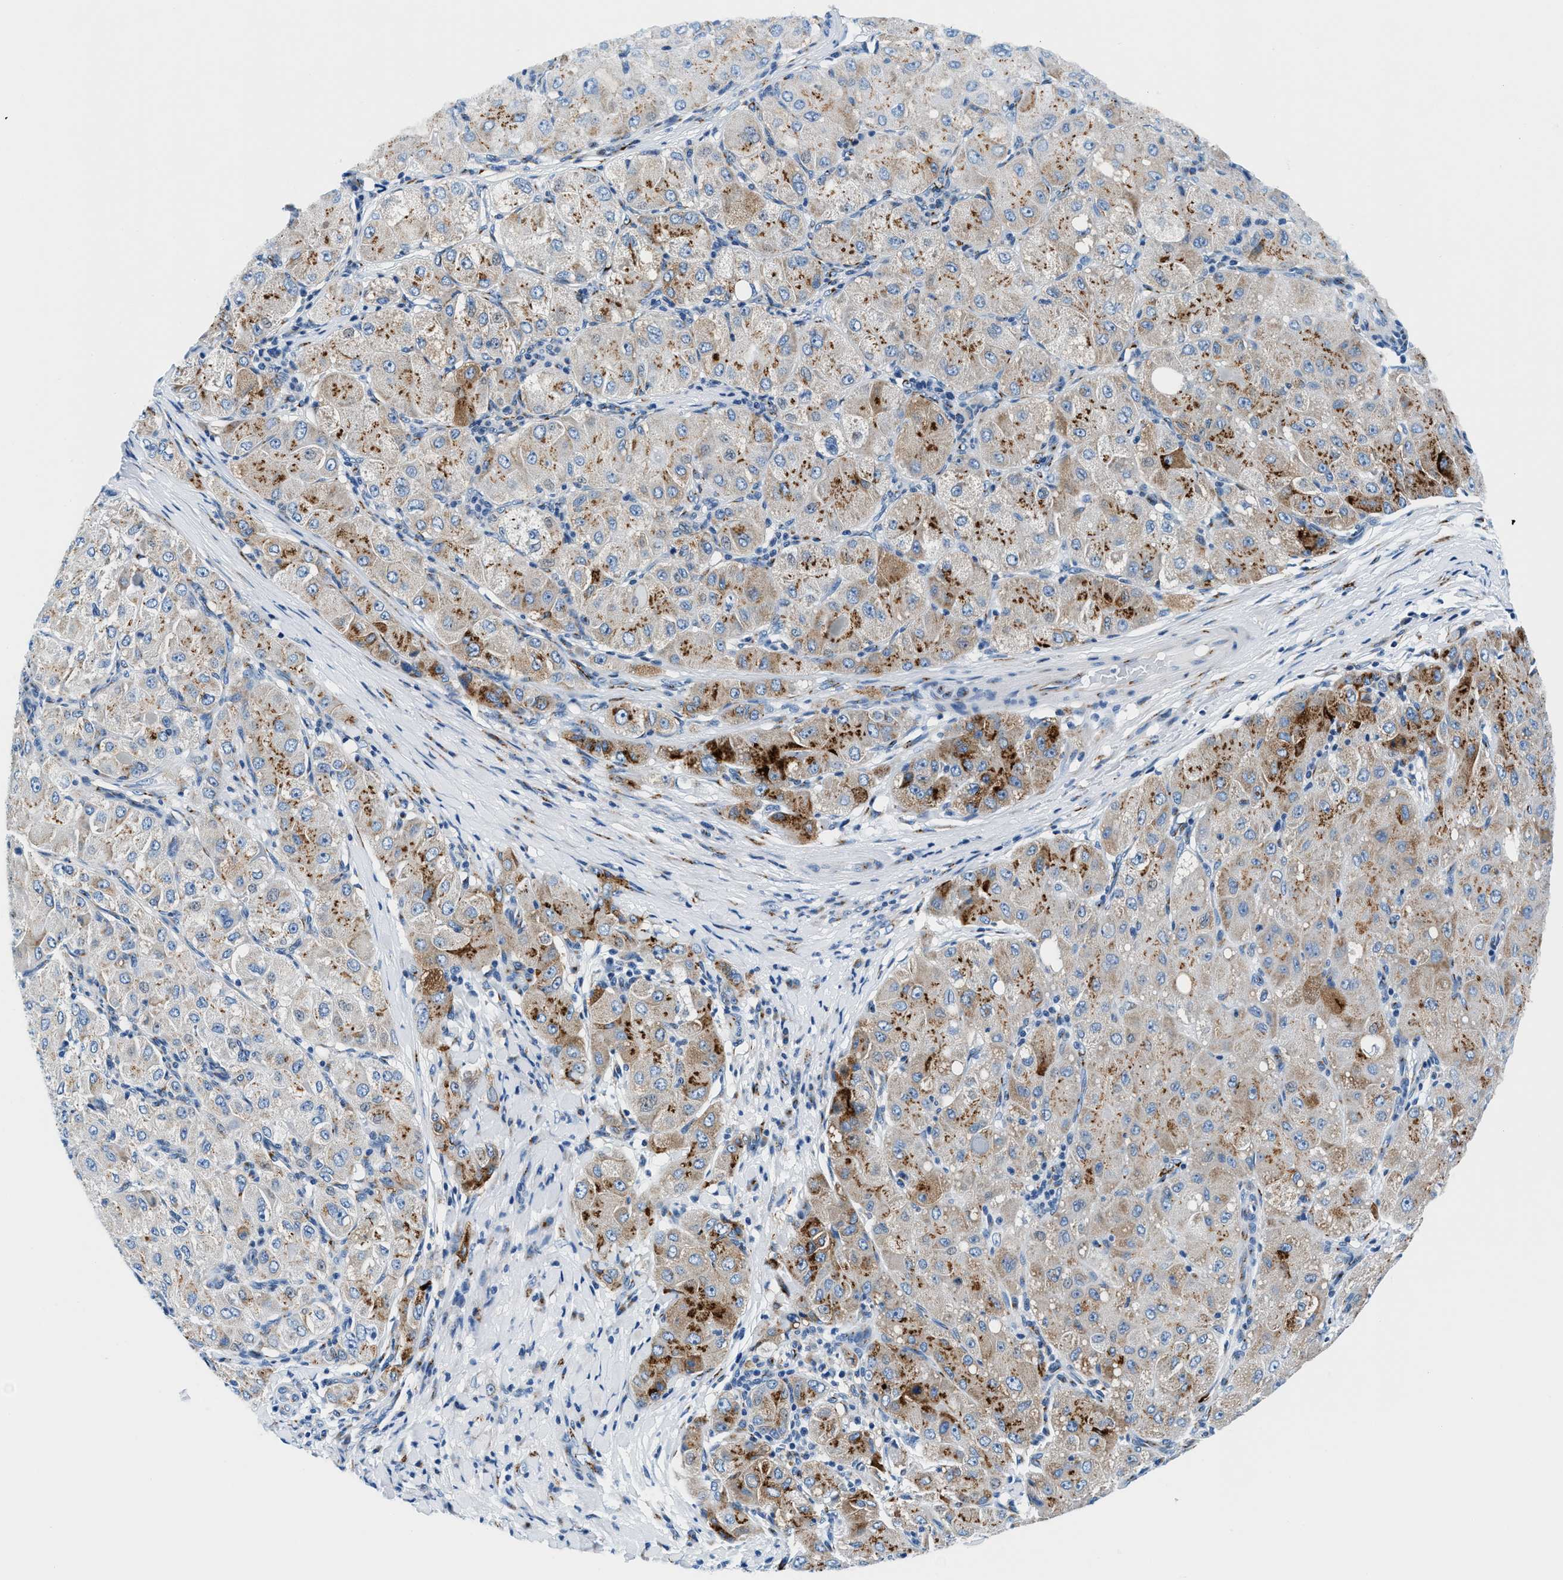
{"staining": {"intensity": "moderate", "quantity": "25%-75%", "location": "cytoplasmic/membranous"}, "tissue": "liver cancer", "cell_type": "Tumor cells", "image_type": "cancer", "snomed": [{"axis": "morphology", "description": "Carcinoma, Hepatocellular, NOS"}, {"axis": "topography", "description": "Liver"}], "caption": "Tumor cells demonstrate medium levels of moderate cytoplasmic/membranous staining in approximately 25%-75% of cells in human liver cancer (hepatocellular carcinoma).", "gene": "VPS53", "patient": {"sex": "male", "age": 80}}